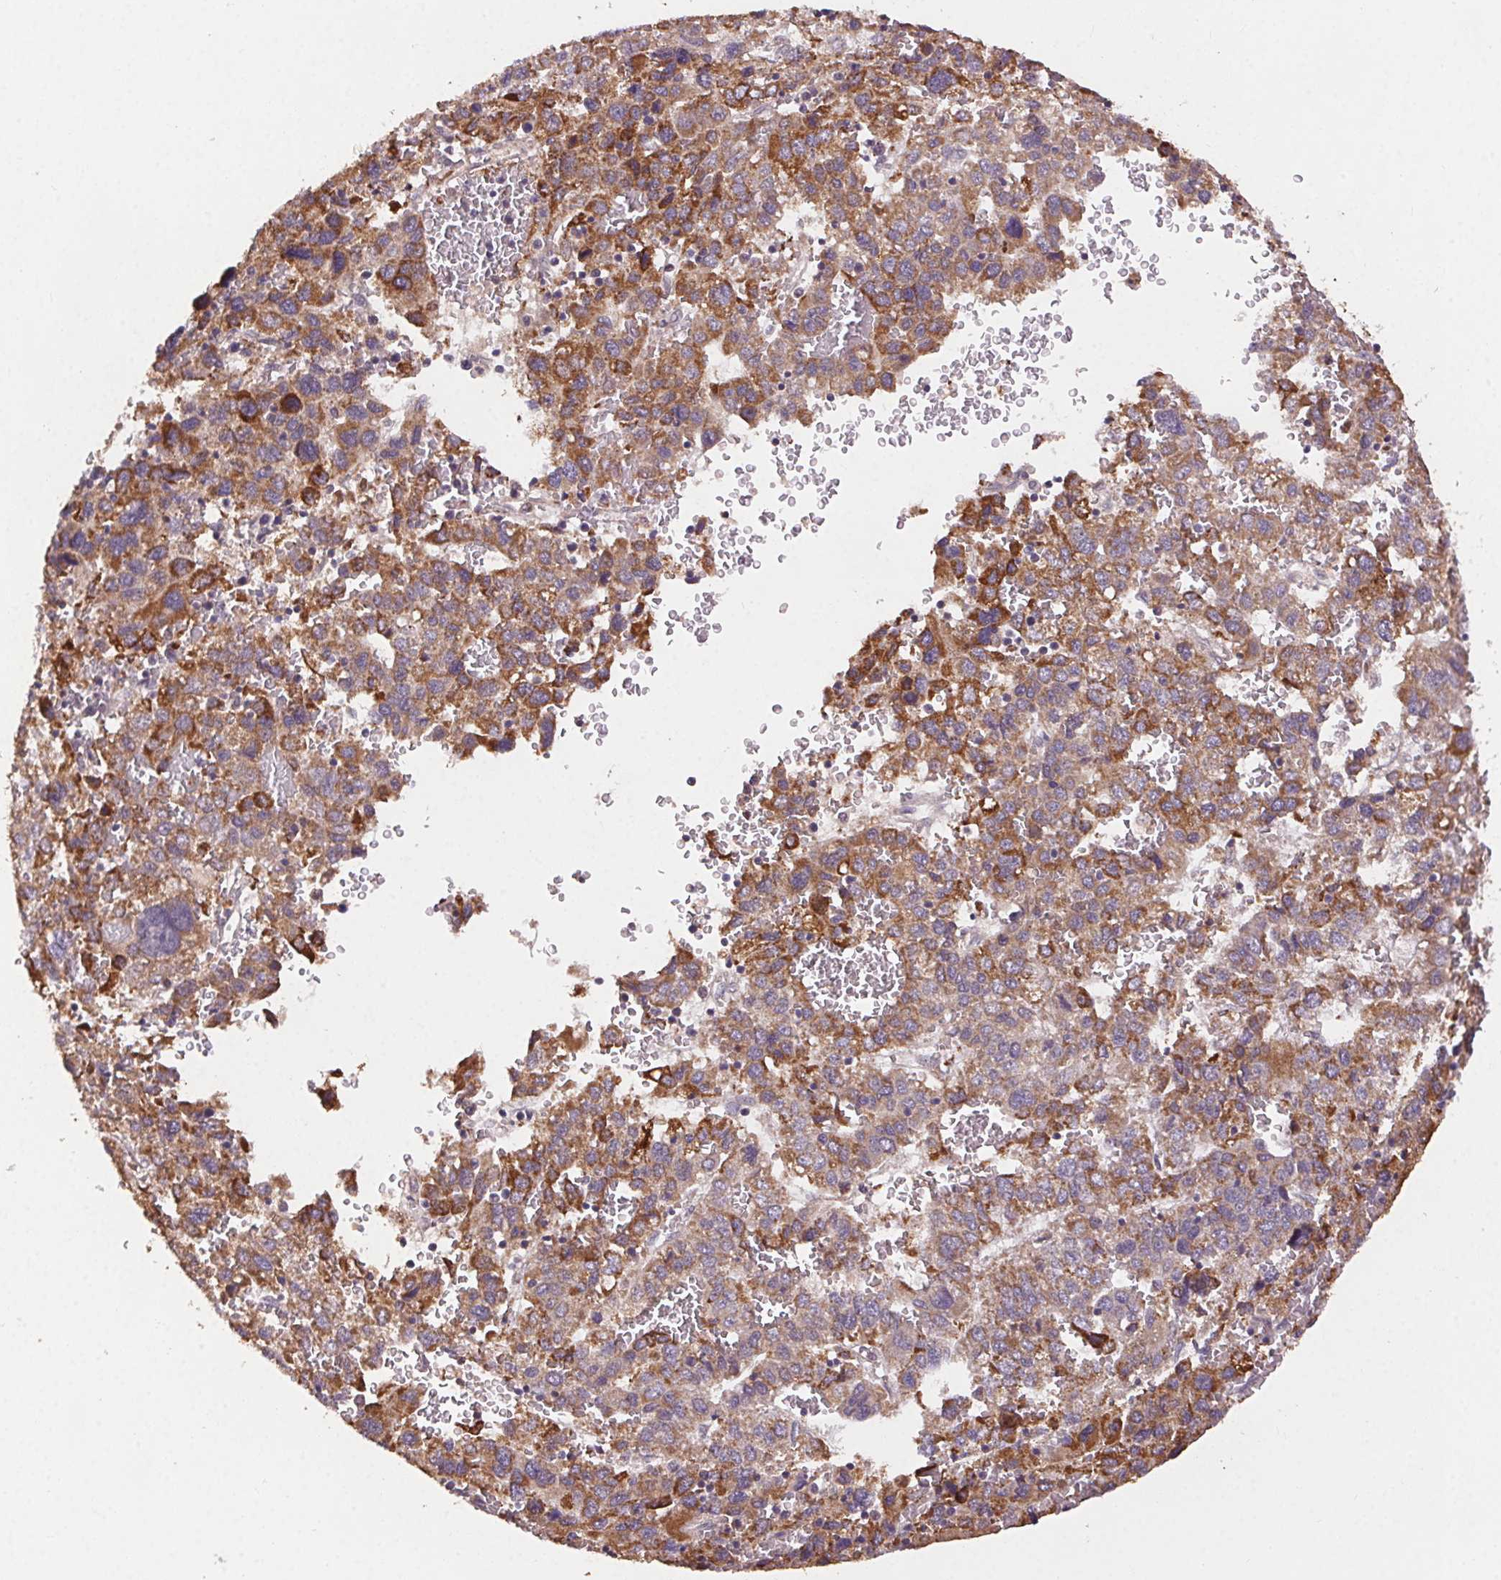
{"staining": {"intensity": "moderate", "quantity": ">75%", "location": "cytoplasmic/membranous"}, "tissue": "liver cancer", "cell_type": "Tumor cells", "image_type": "cancer", "snomed": [{"axis": "morphology", "description": "Carcinoma, Hepatocellular, NOS"}, {"axis": "topography", "description": "Liver"}], "caption": "An IHC micrograph of tumor tissue is shown. Protein staining in brown highlights moderate cytoplasmic/membranous positivity in hepatocellular carcinoma (liver) within tumor cells.", "gene": "FNBP1L", "patient": {"sex": "male", "age": 69}}